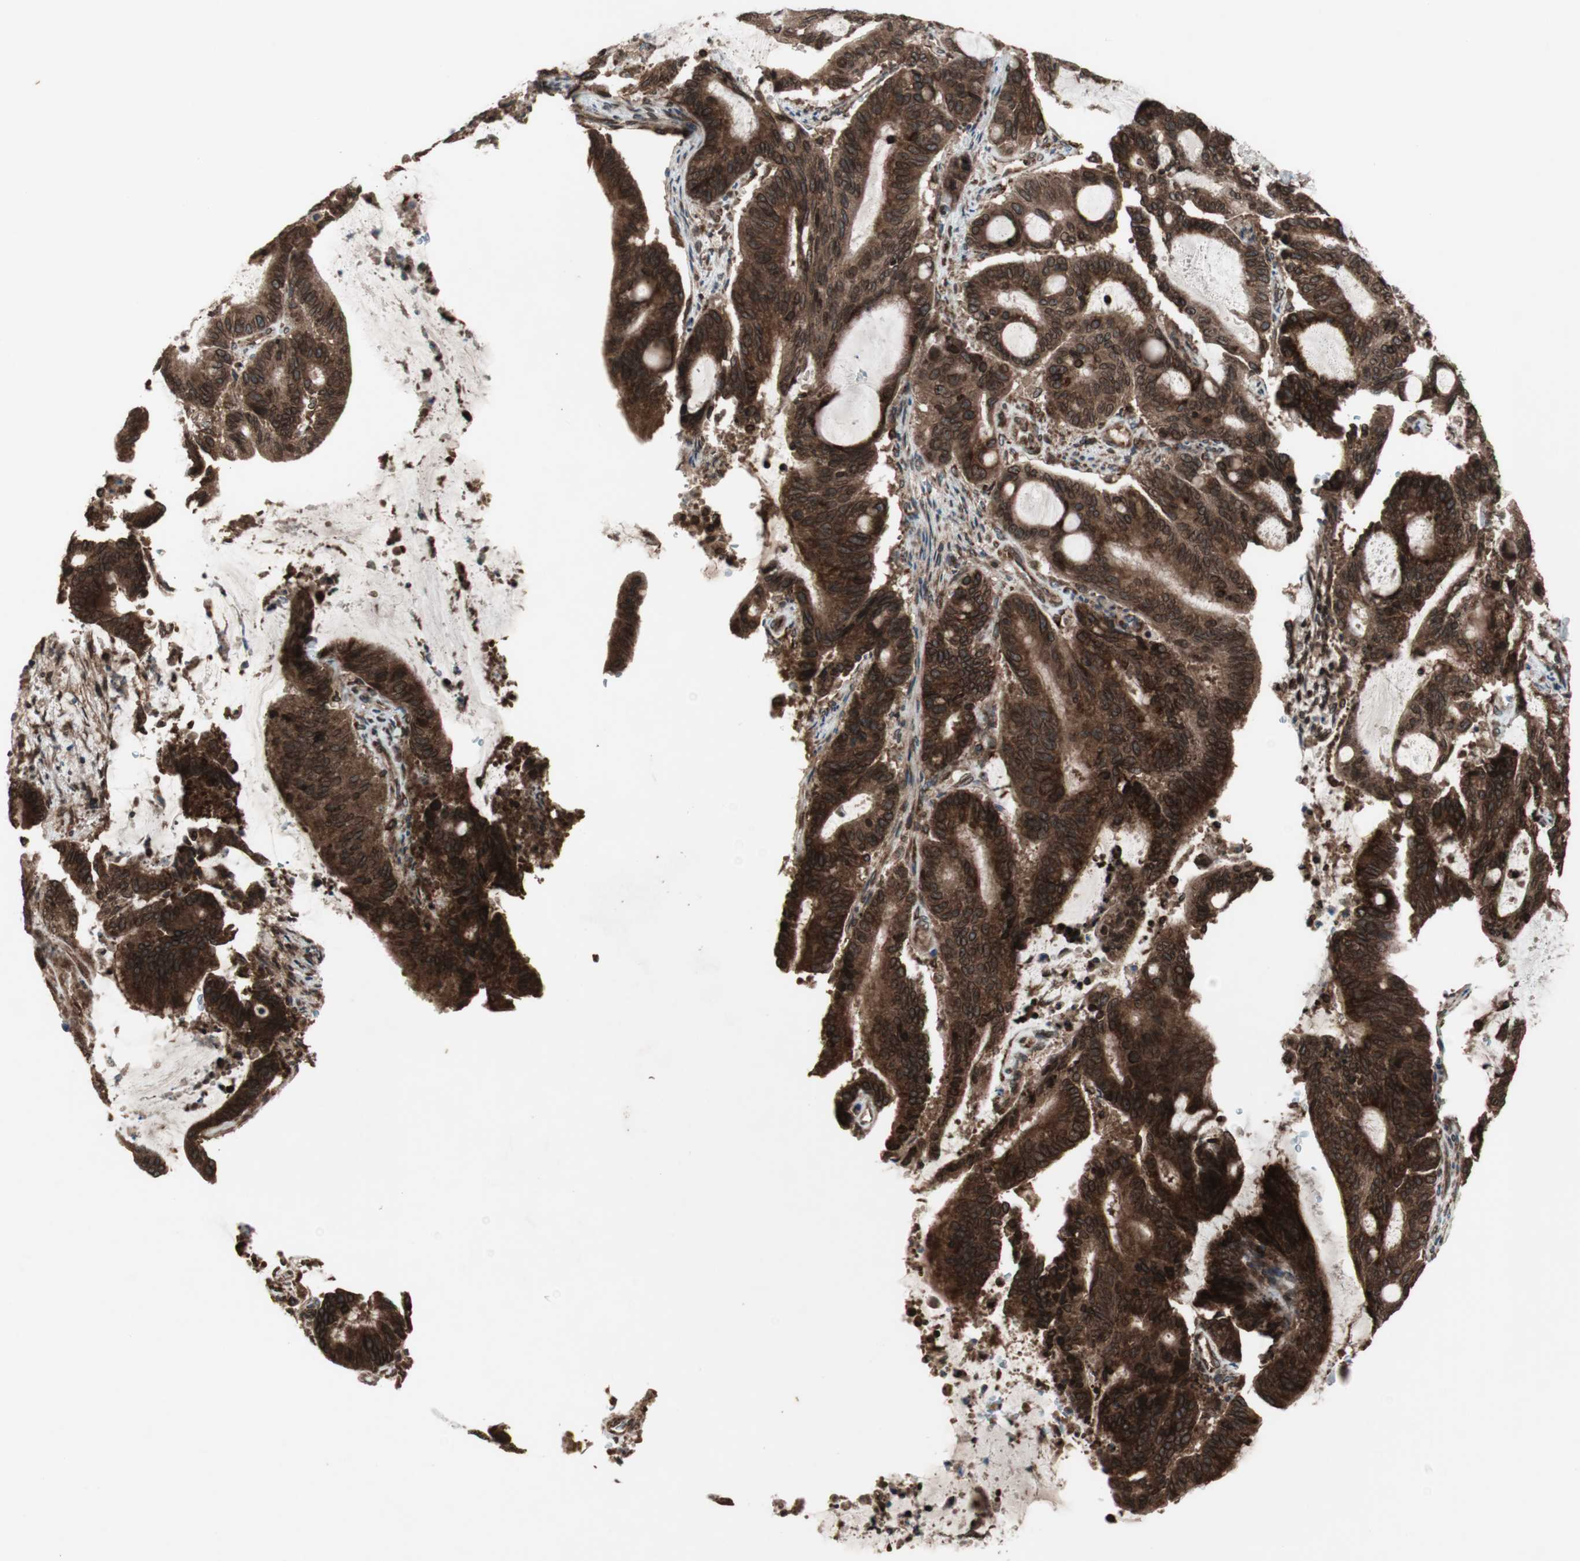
{"staining": {"intensity": "strong", "quantity": ">75%", "location": "cytoplasmic/membranous,nuclear"}, "tissue": "liver cancer", "cell_type": "Tumor cells", "image_type": "cancer", "snomed": [{"axis": "morphology", "description": "Cholangiocarcinoma"}, {"axis": "topography", "description": "Liver"}], "caption": "IHC of human cholangiocarcinoma (liver) displays high levels of strong cytoplasmic/membranous and nuclear positivity in about >75% of tumor cells.", "gene": "NUP62", "patient": {"sex": "female", "age": 73}}